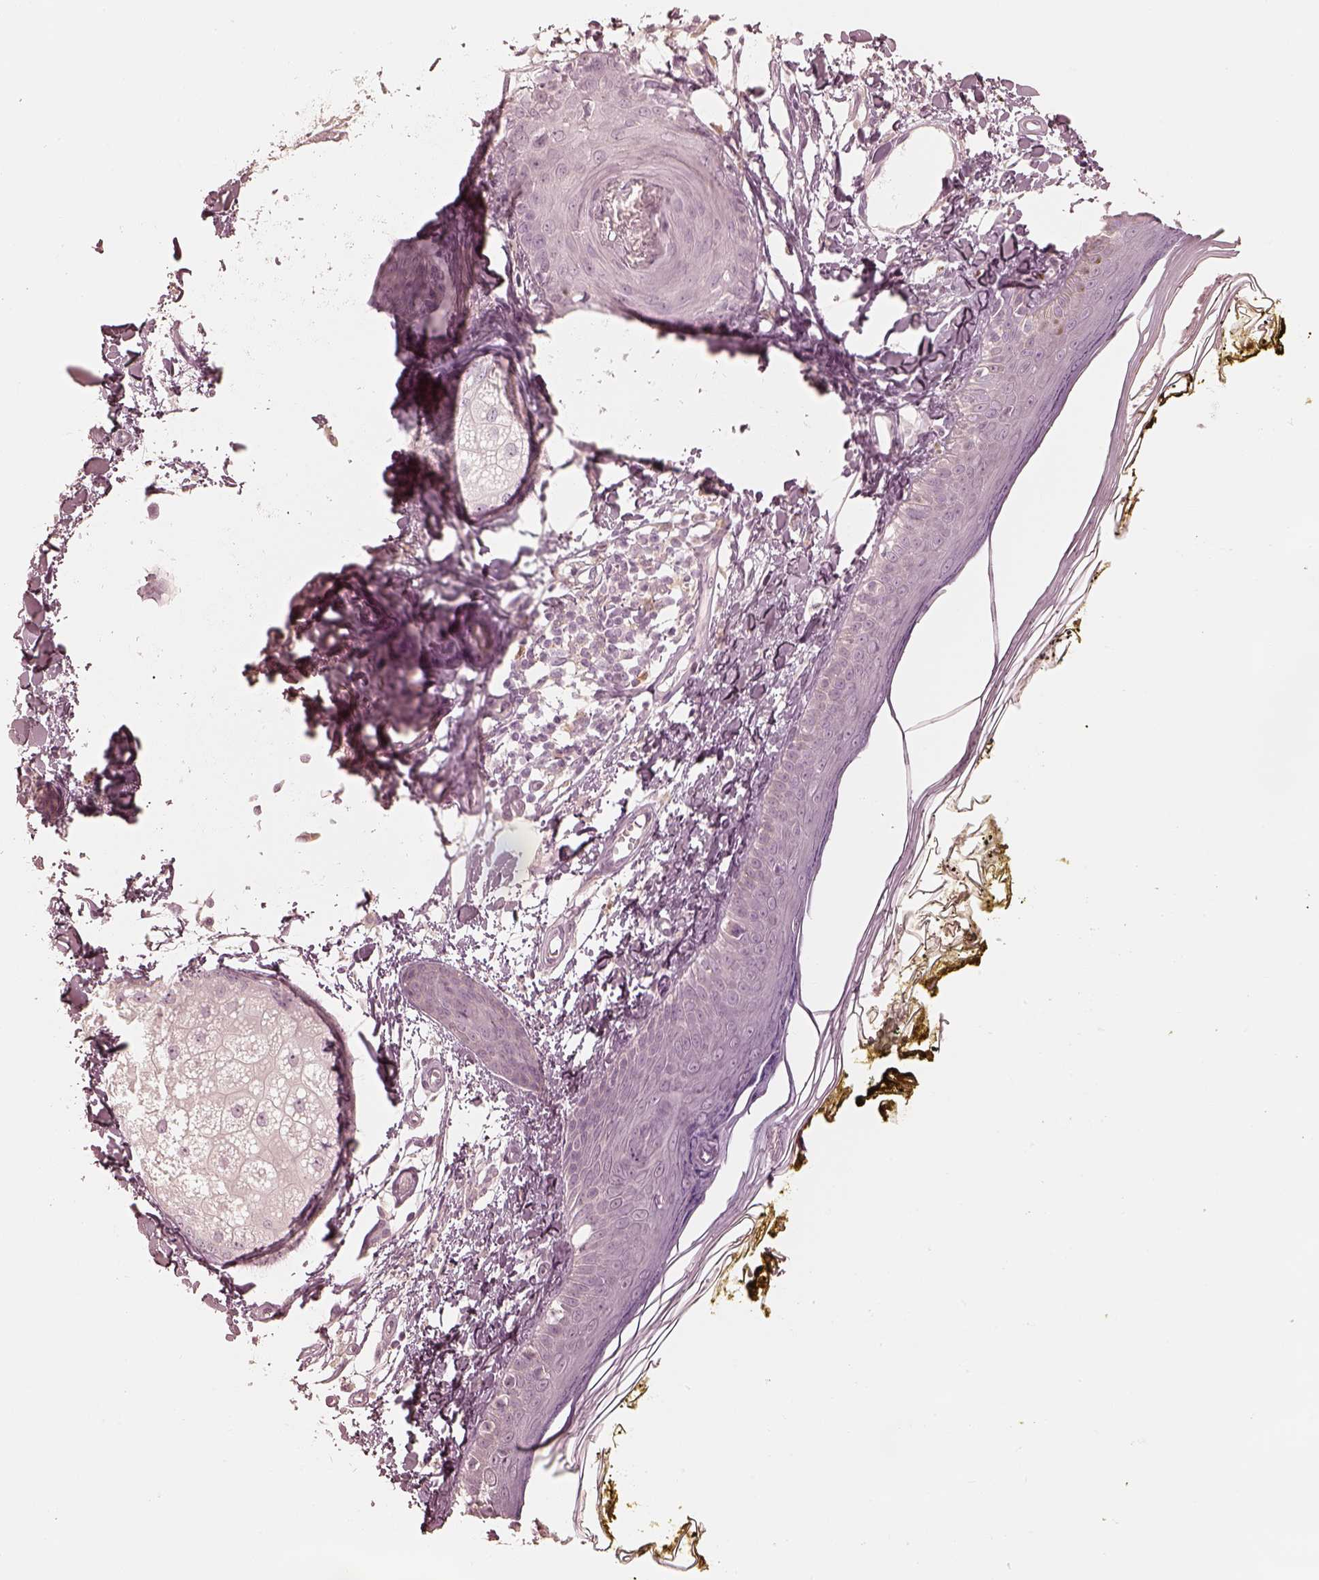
{"staining": {"intensity": "negative", "quantity": "none", "location": "none"}, "tissue": "skin", "cell_type": "Fibroblasts", "image_type": "normal", "snomed": [{"axis": "morphology", "description": "Normal tissue, NOS"}, {"axis": "topography", "description": "Skin"}], "caption": "Histopathology image shows no significant protein staining in fibroblasts of benign skin. (DAB immunohistochemistry (IHC) with hematoxylin counter stain).", "gene": "CALR3", "patient": {"sex": "male", "age": 76}}